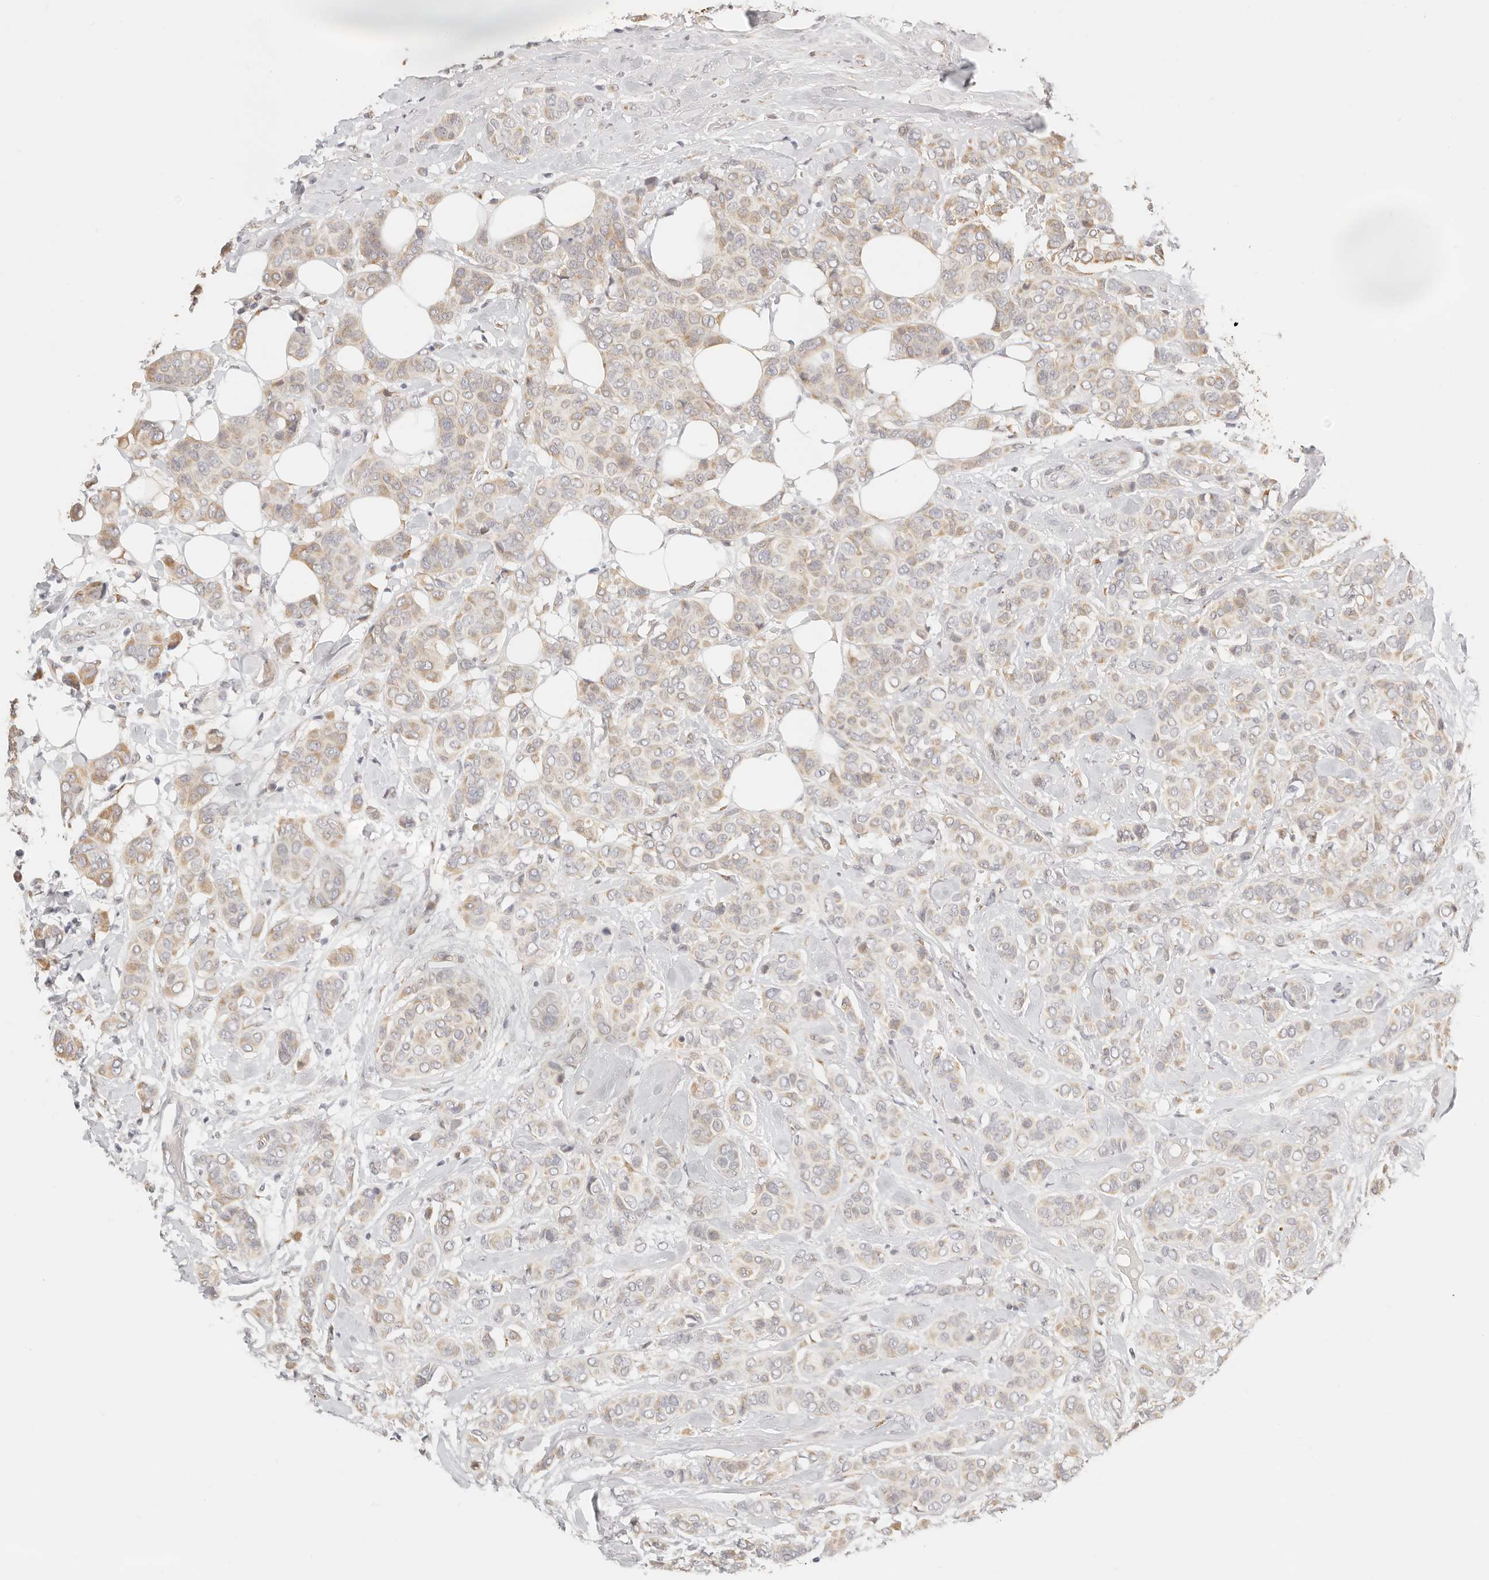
{"staining": {"intensity": "weak", "quantity": "25%-75%", "location": "cytoplasmic/membranous"}, "tissue": "breast cancer", "cell_type": "Tumor cells", "image_type": "cancer", "snomed": [{"axis": "morphology", "description": "Lobular carcinoma"}, {"axis": "topography", "description": "Breast"}], "caption": "DAB immunohistochemical staining of breast cancer (lobular carcinoma) demonstrates weak cytoplasmic/membranous protein expression in approximately 25%-75% of tumor cells.", "gene": "FAM20B", "patient": {"sex": "female", "age": 51}}